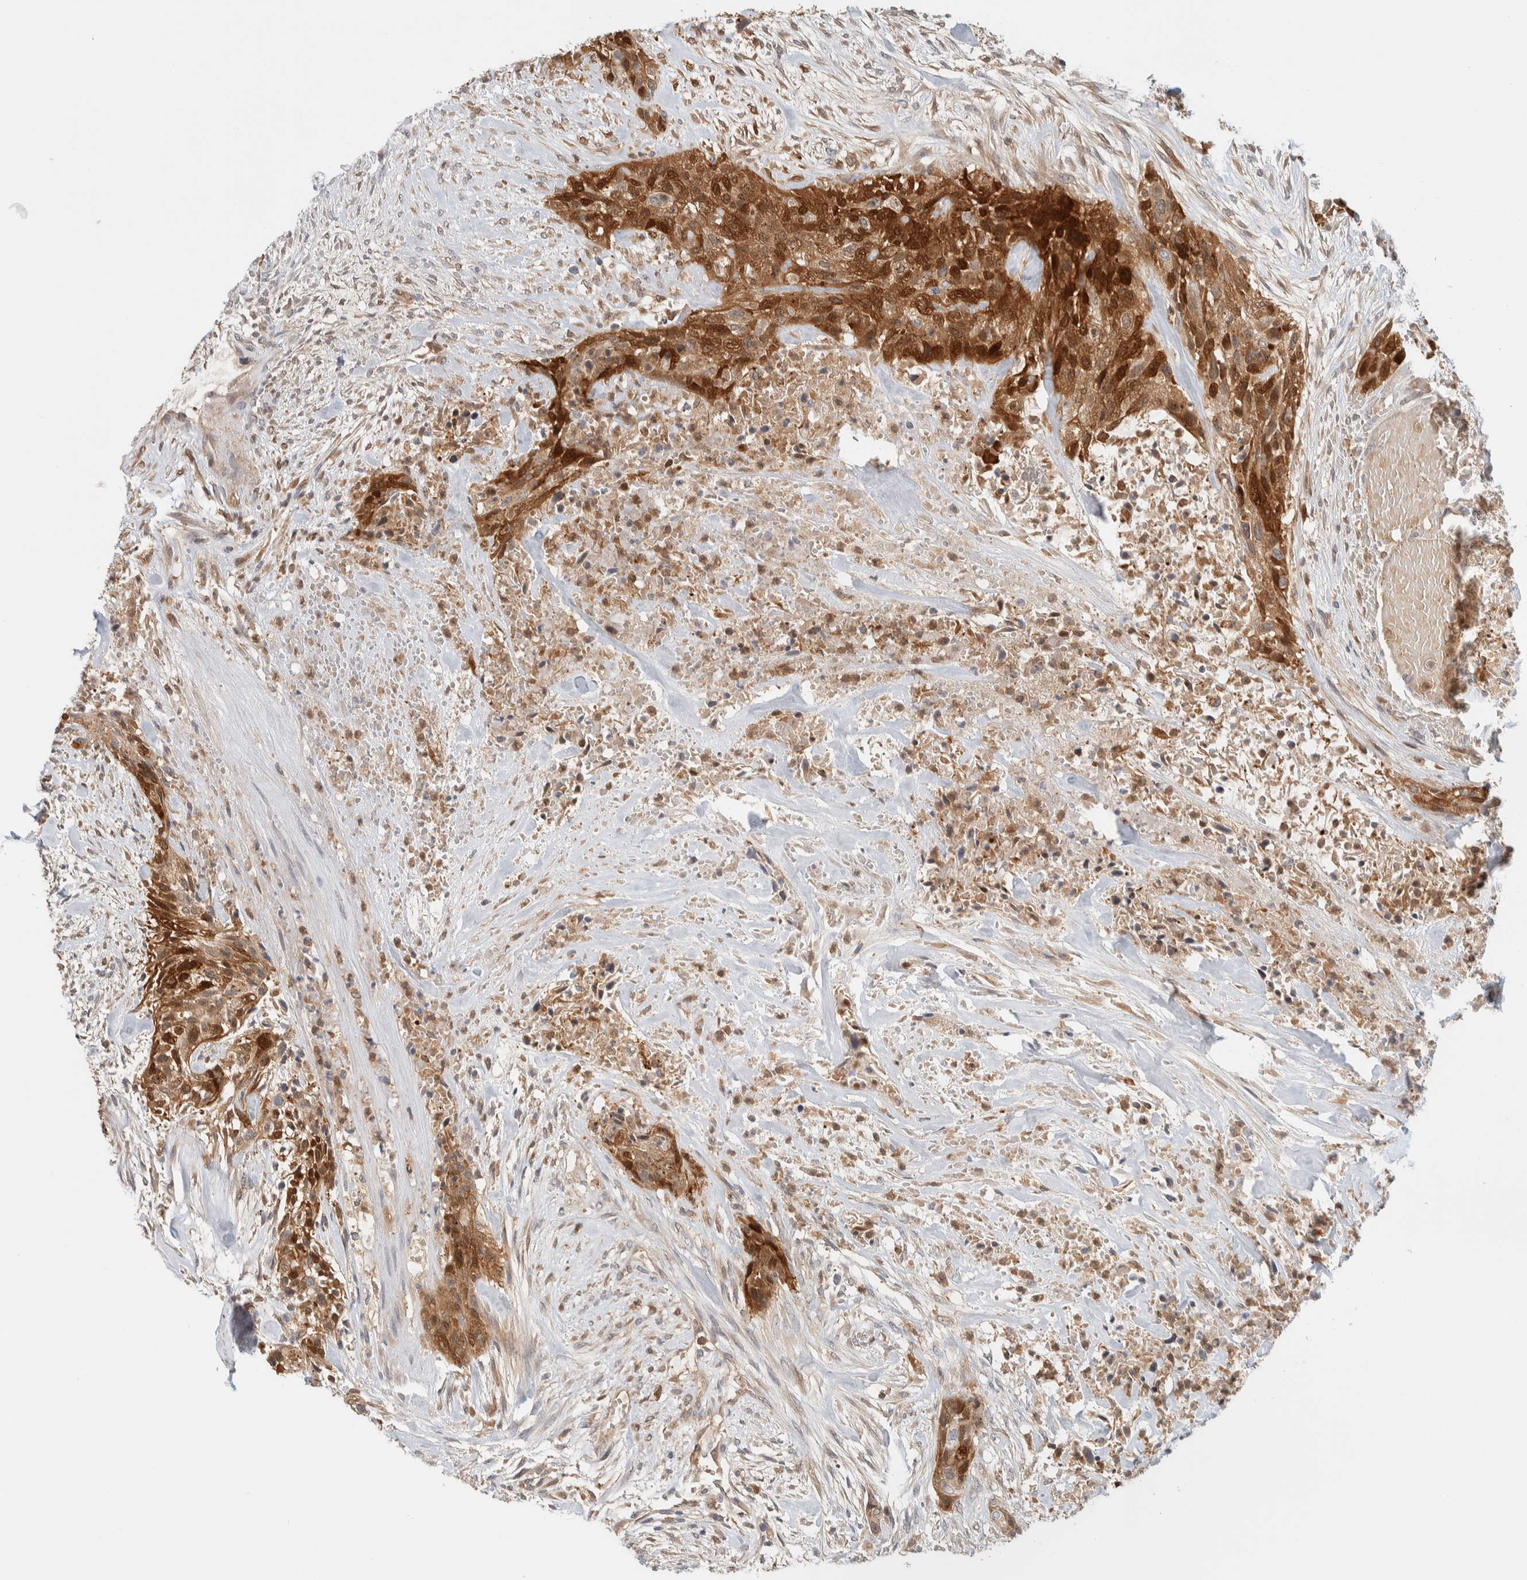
{"staining": {"intensity": "strong", "quantity": ">75%", "location": "cytoplasmic/membranous,nuclear"}, "tissue": "urothelial cancer", "cell_type": "Tumor cells", "image_type": "cancer", "snomed": [{"axis": "morphology", "description": "Urothelial carcinoma, High grade"}, {"axis": "topography", "description": "Urinary bladder"}], "caption": "This is a histology image of immunohistochemistry (IHC) staining of high-grade urothelial carcinoma, which shows strong expression in the cytoplasmic/membranous and nuclear of tumor cells.", "gene": "GCLM", "patient": {"sex": "male", "age": 35}}